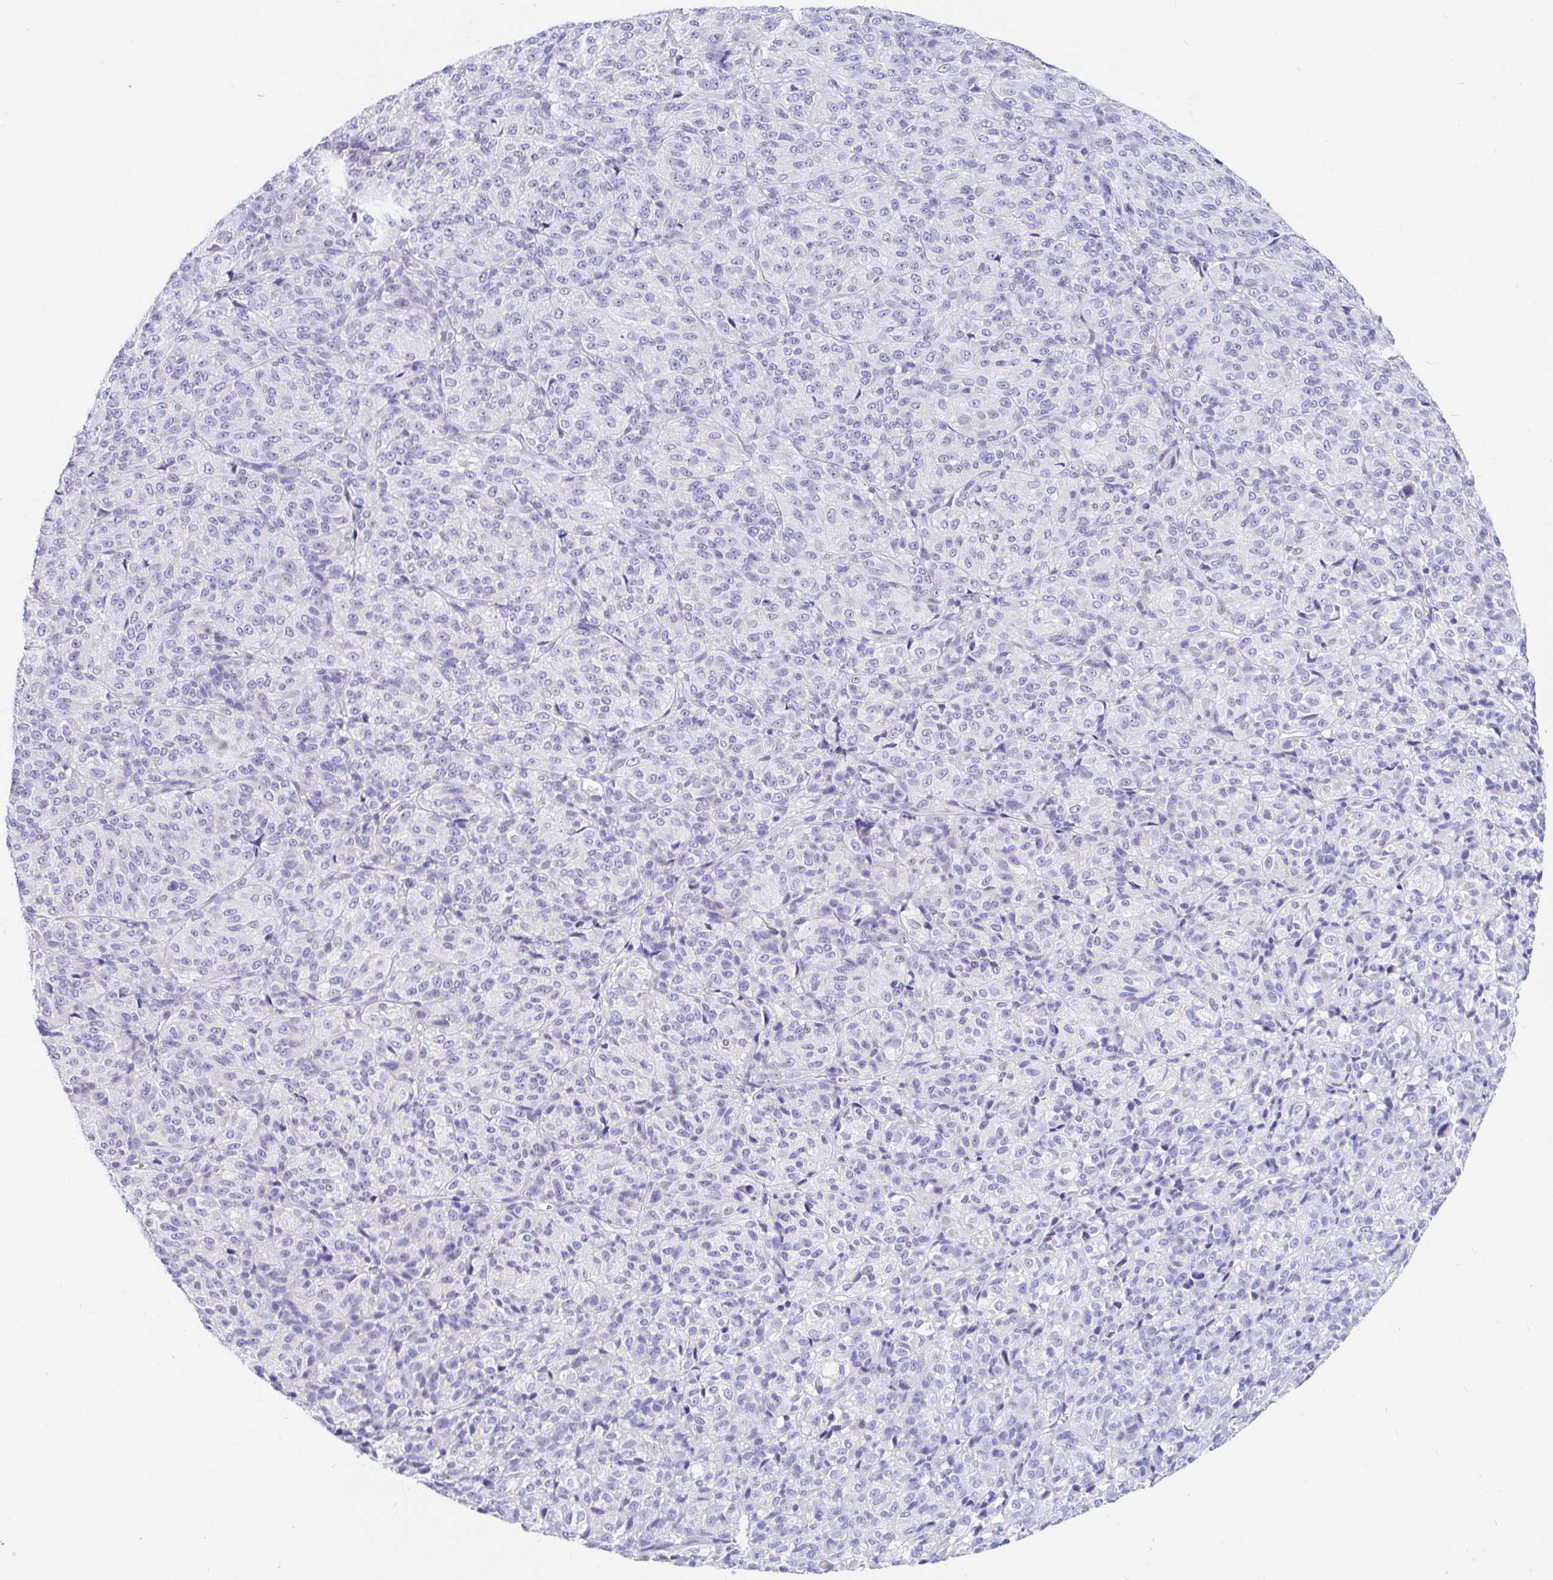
{"staining": {"intensity": "negative", "quantity": "none", "location": "none"}, "tissue": "melanoma", "cell_type": "Tumor cells", "image_type": "cancer", "snomed": [{"axis": "morphology", "description": "Malignant melanoma, Metastatic site"}, {"axis": "topography", "description": "Brain"}], "caption": "Melanoma was stained to show a protein in brown. There is no significant positivity in tumor cells. (Immunohistochemistry (ihc), brightfield microscopy, high magnification).", "gene": "PPP1R1B", "patient": {"sex": "female", "age": 56}}